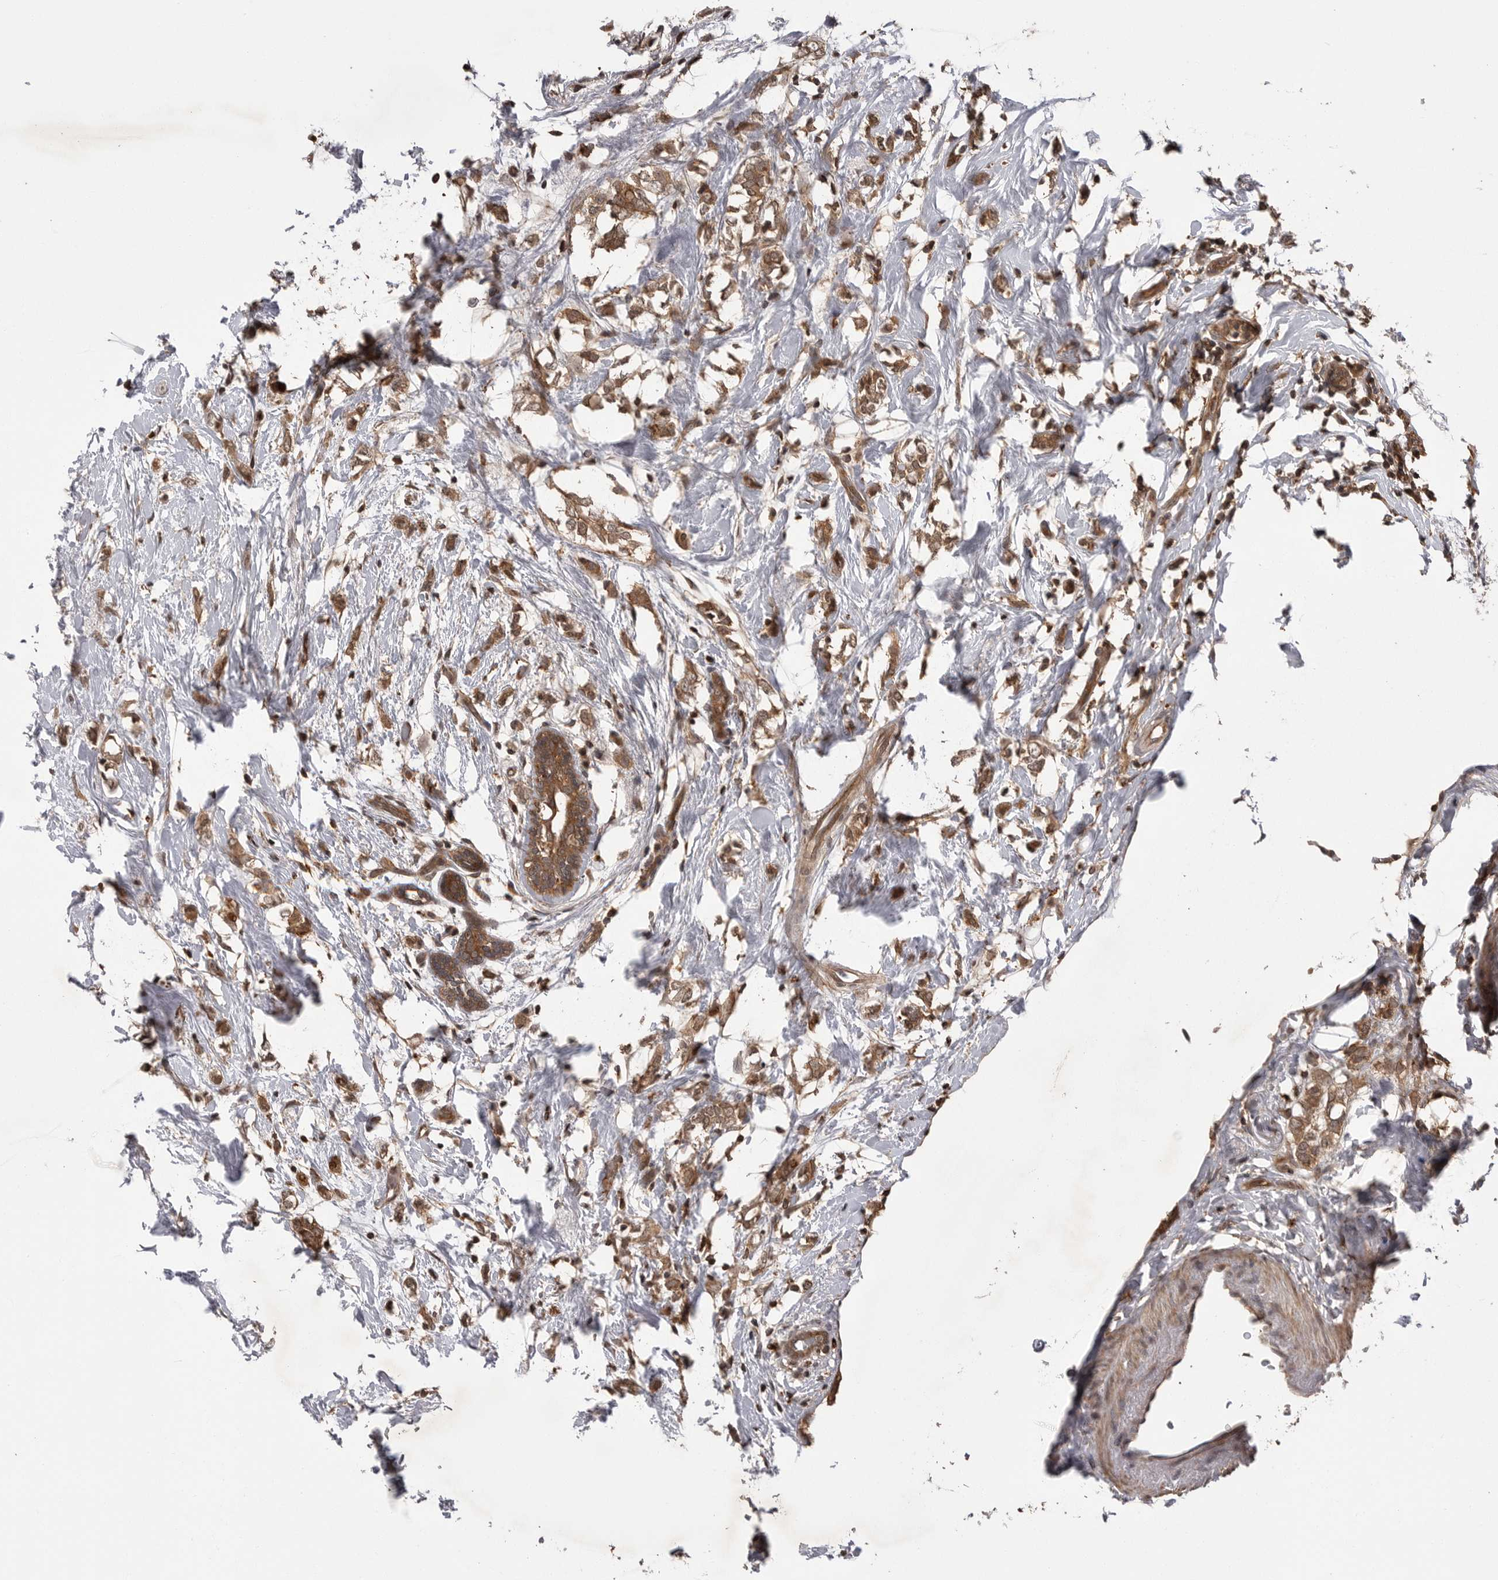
{"staining": {"intensity": "moderate", "quantity": ">75%", "location": "cytoplasmic/membranous"}, "tissue": "breast cancer", "cell_type": "Tumor cells", "image_type": "cancer", "snomed": [{"axis": "morphology", "description": "Normal tissue, NOS"}, {"axis": "morphology", "description": "Lobular carcinoma"}, {"axis": "topography", "description": "Breast"}], "caption": "Brown immunohistochemical staining in human breast cancer displays moderate cytoplasmic/membranous staining in about >75% of tumor cells.", "gene": "AOAH", "patient": {"sex": "female", "age": 47}}